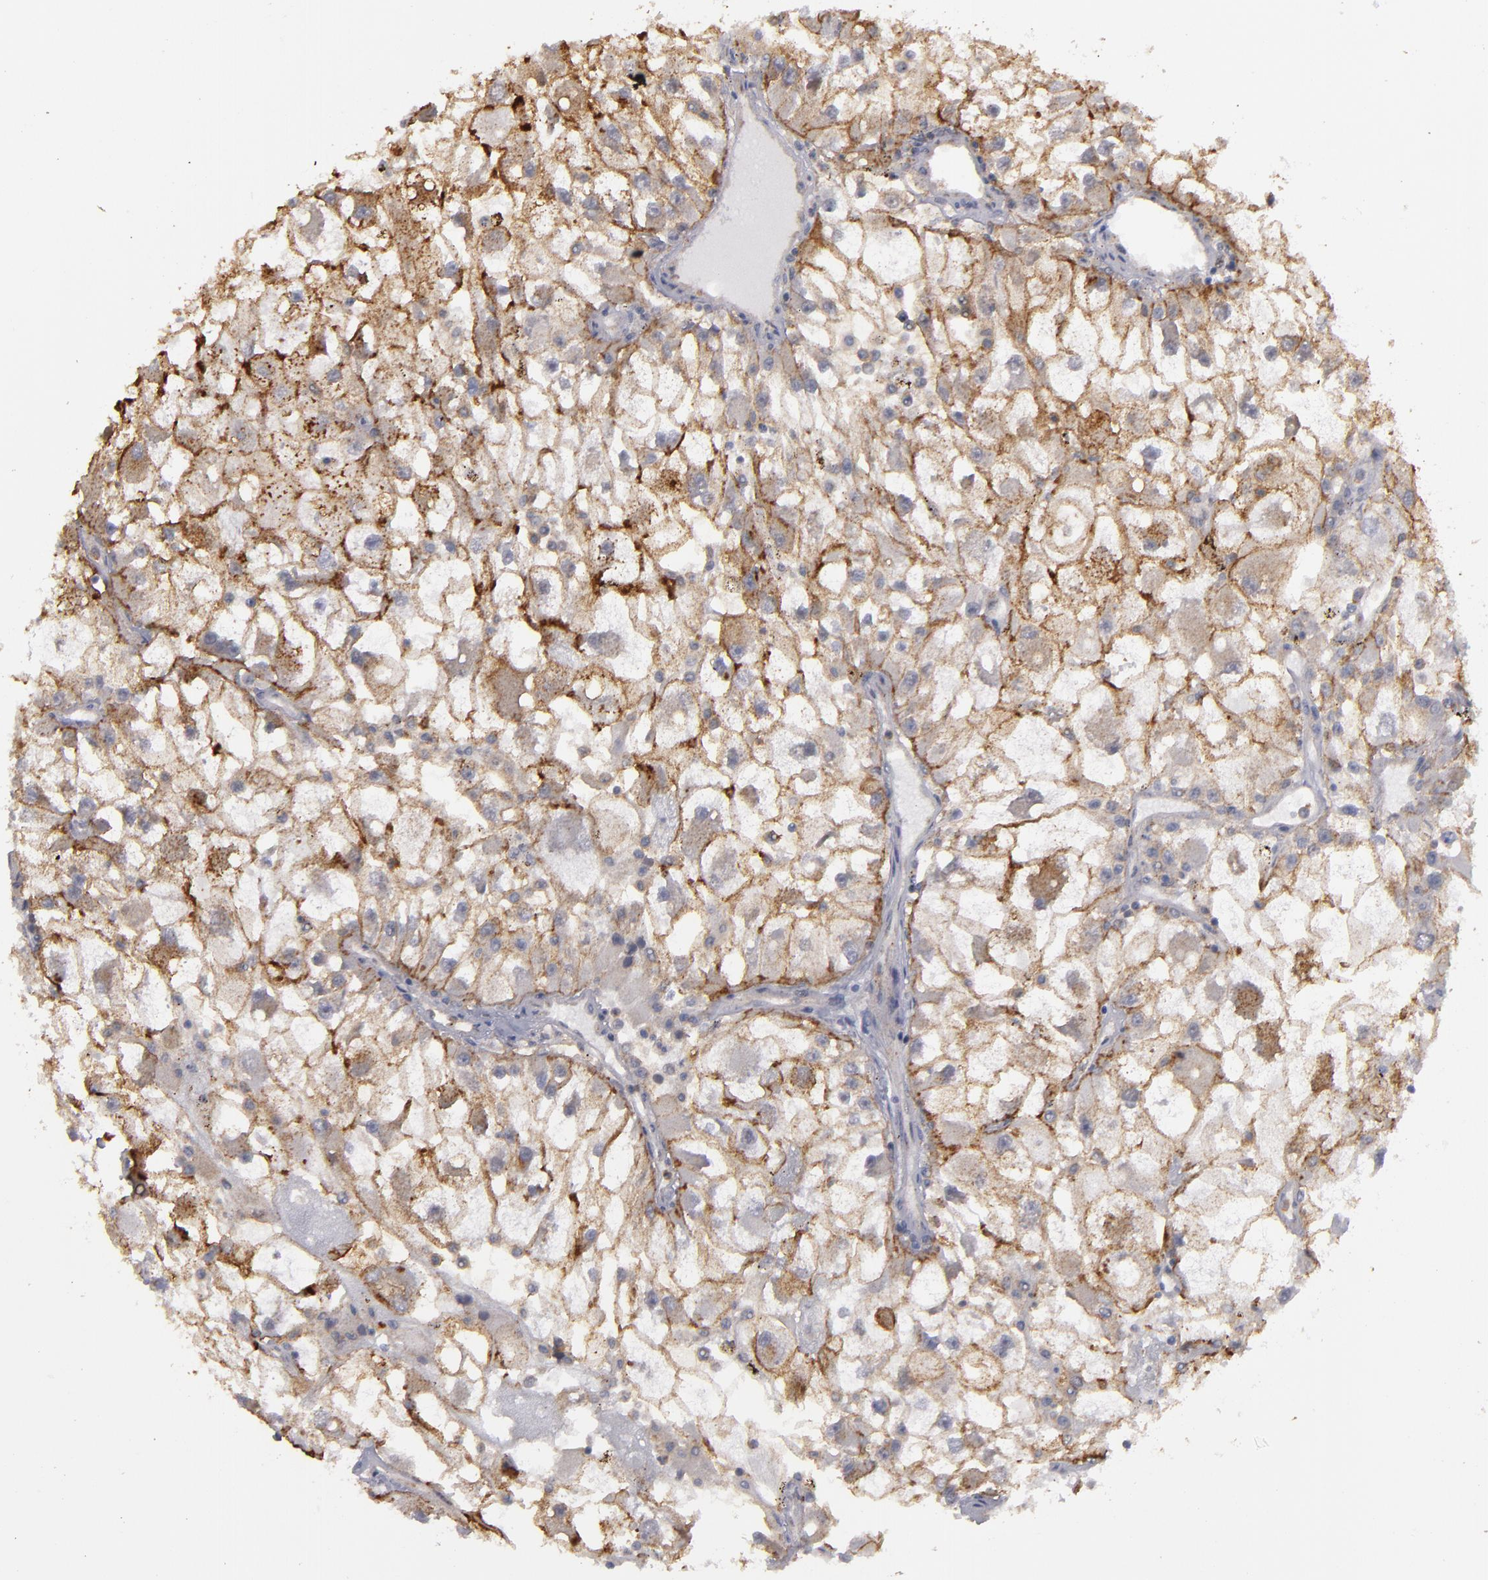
{"staining": {"intensity": "moderate", "quantity": "25%-75%", "location": "cytoplasmic/membranous"}, "tissue": "renal cancer", "cell_type": "Tumor cells", "image_type": "cancer", "snomed": [{"axis": "morphology", "description": "Adenocarcinoma, NOS"}, {"axis": "topography", "description": "Kidney"}], "caption": "Protein expression analysis of renal cancer (adenocarcinoma) displays moderate cytoplasmic/membranous positivity in approximately 25%-75% of tumor cells.", "gene": "STX3", "patient": {"sex": "female", "age": 73}}